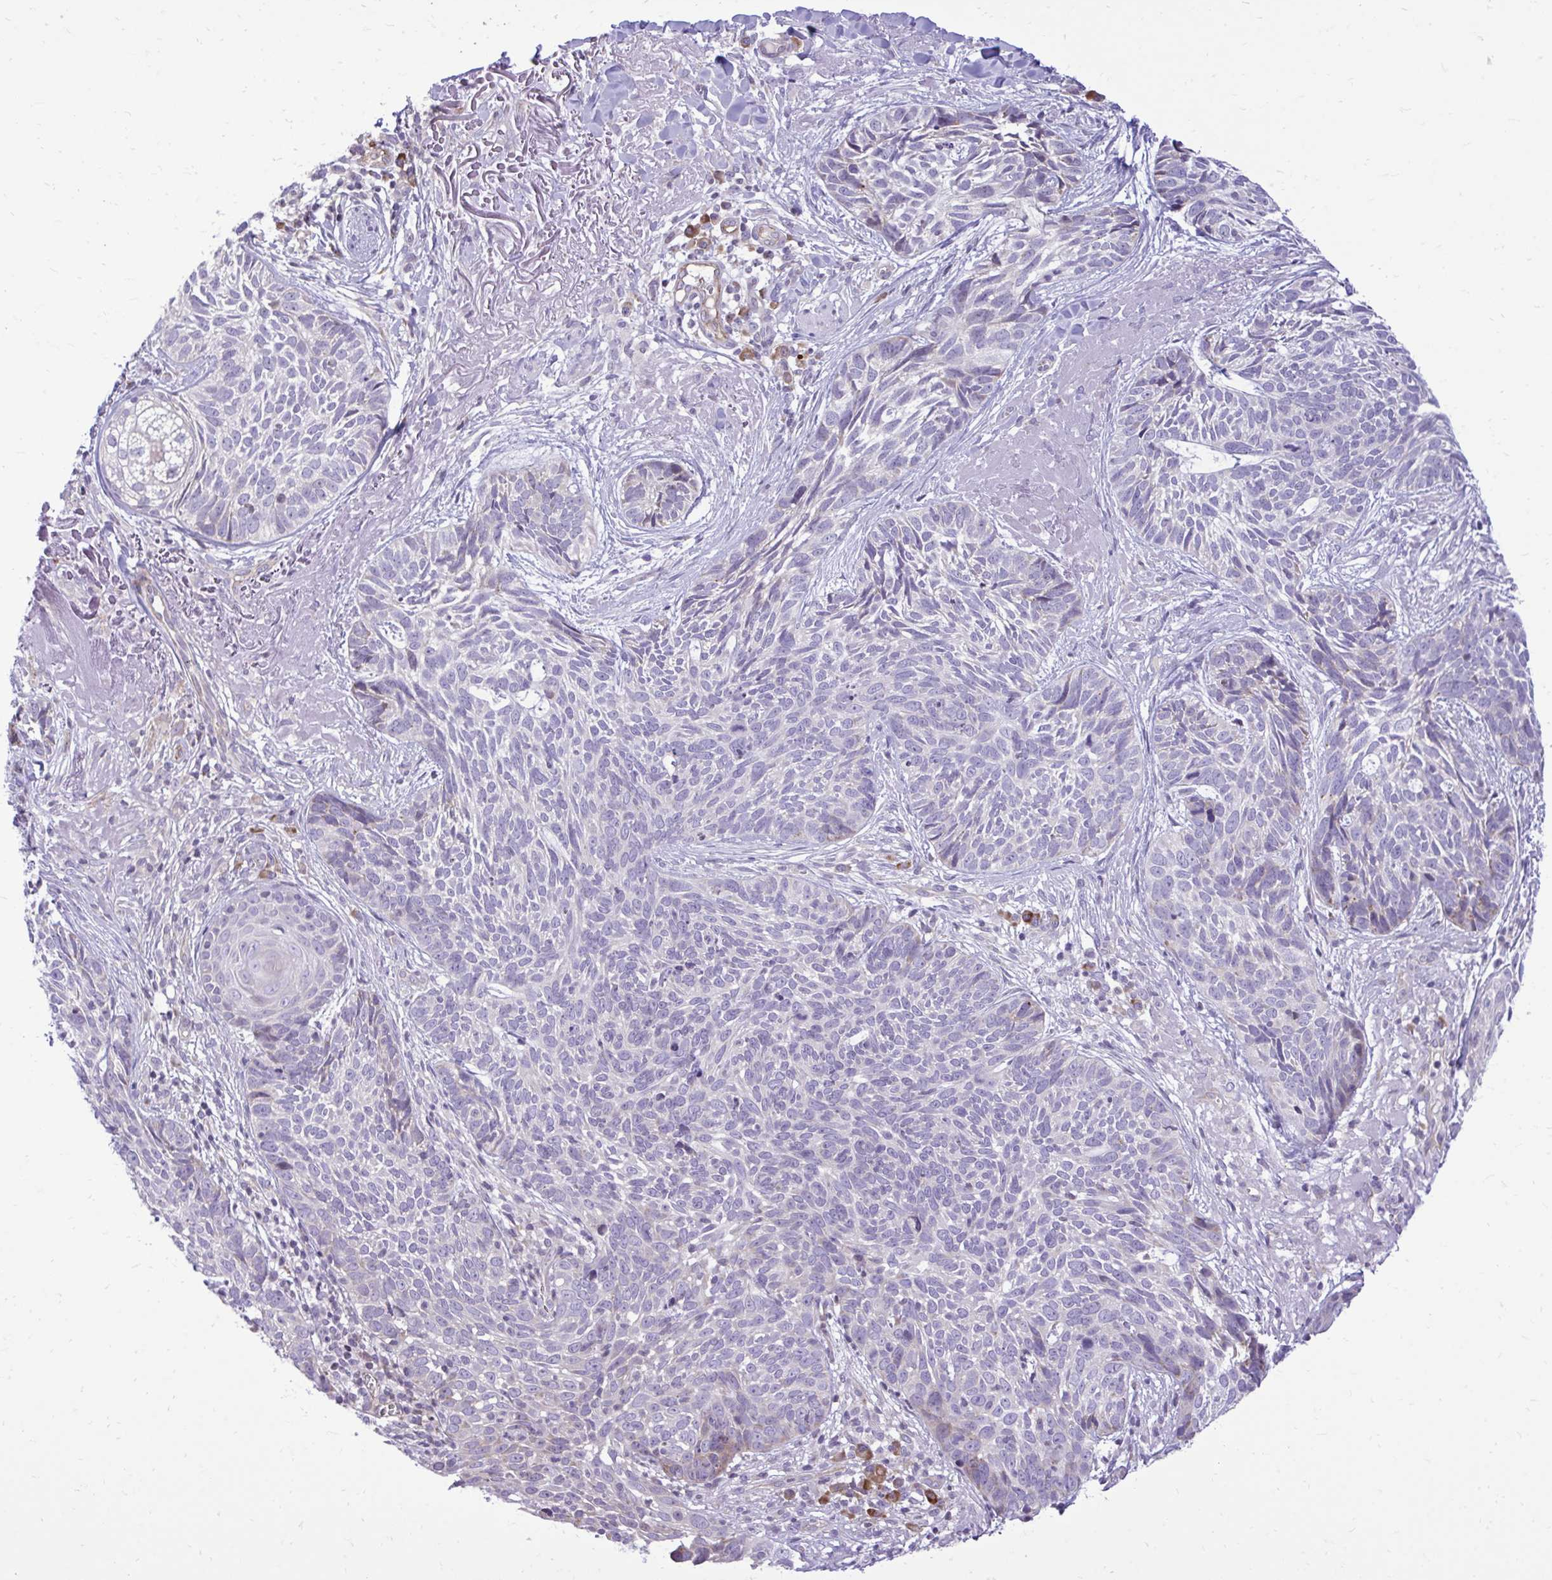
{"staining": {"intensity": "negative", "quantity": "none", "location": "none"}, "tissue": "skin cancer", "cell_type": "Tumor cells", "image_type": "cancer", "snomed": [{"axis": "morphology", "description": "Basal cell carcinoma"}, {"axis": "topography", "description": "Skin"}, {"axis": "topography", "description": "Skin of face"}], "caption": "Immunohistochemistry (IHC) image of human skin cancer (basal cell carcinoma) stained for a protein (brown), which reveals no positivity in tumor cells.", "gene": "METTL9", "patient": {"sex": "female", "age": 95}}